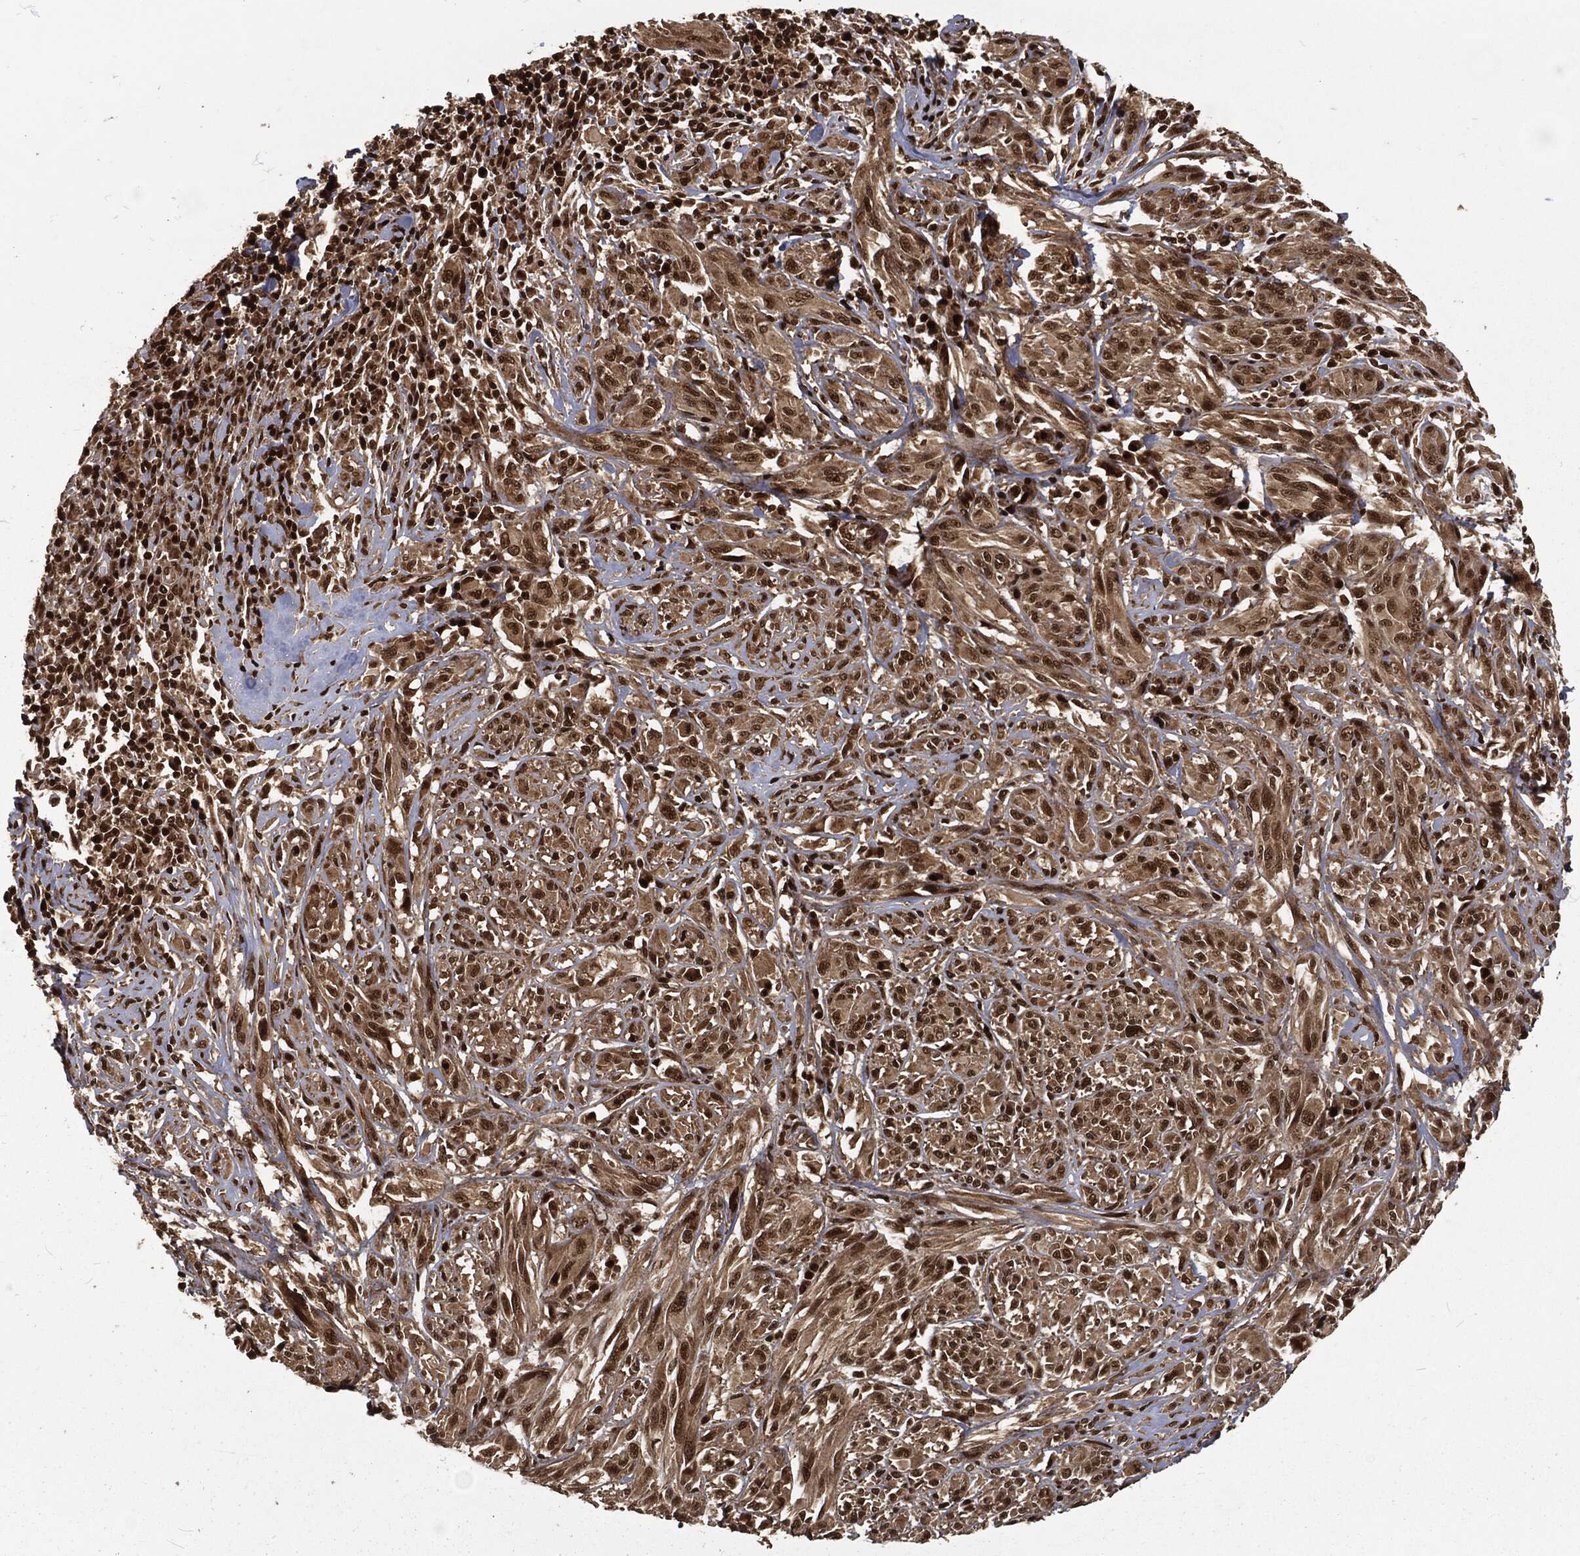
{"staining": {"intensity": "moderate", "quantity": "25%-75%", "location": "cytoplasmic/membranous,nuclear"}, "tissue": "melanoma", "cell_type": "Tumor cells", "image_type": "cancer", "snomed": [{"axis": "morphology", "description": "Malignant melanoma, NOS"}, {"axis": "topography", "description": "Skin"}], "caption": "Moderate cytoplasmic/membranous and nuclear protein expression is present in approximately 25%-75% of tumor cells in malignant melanoma.", "gene": "NGRN", "patient": {"sex": "female", "age": 91}}